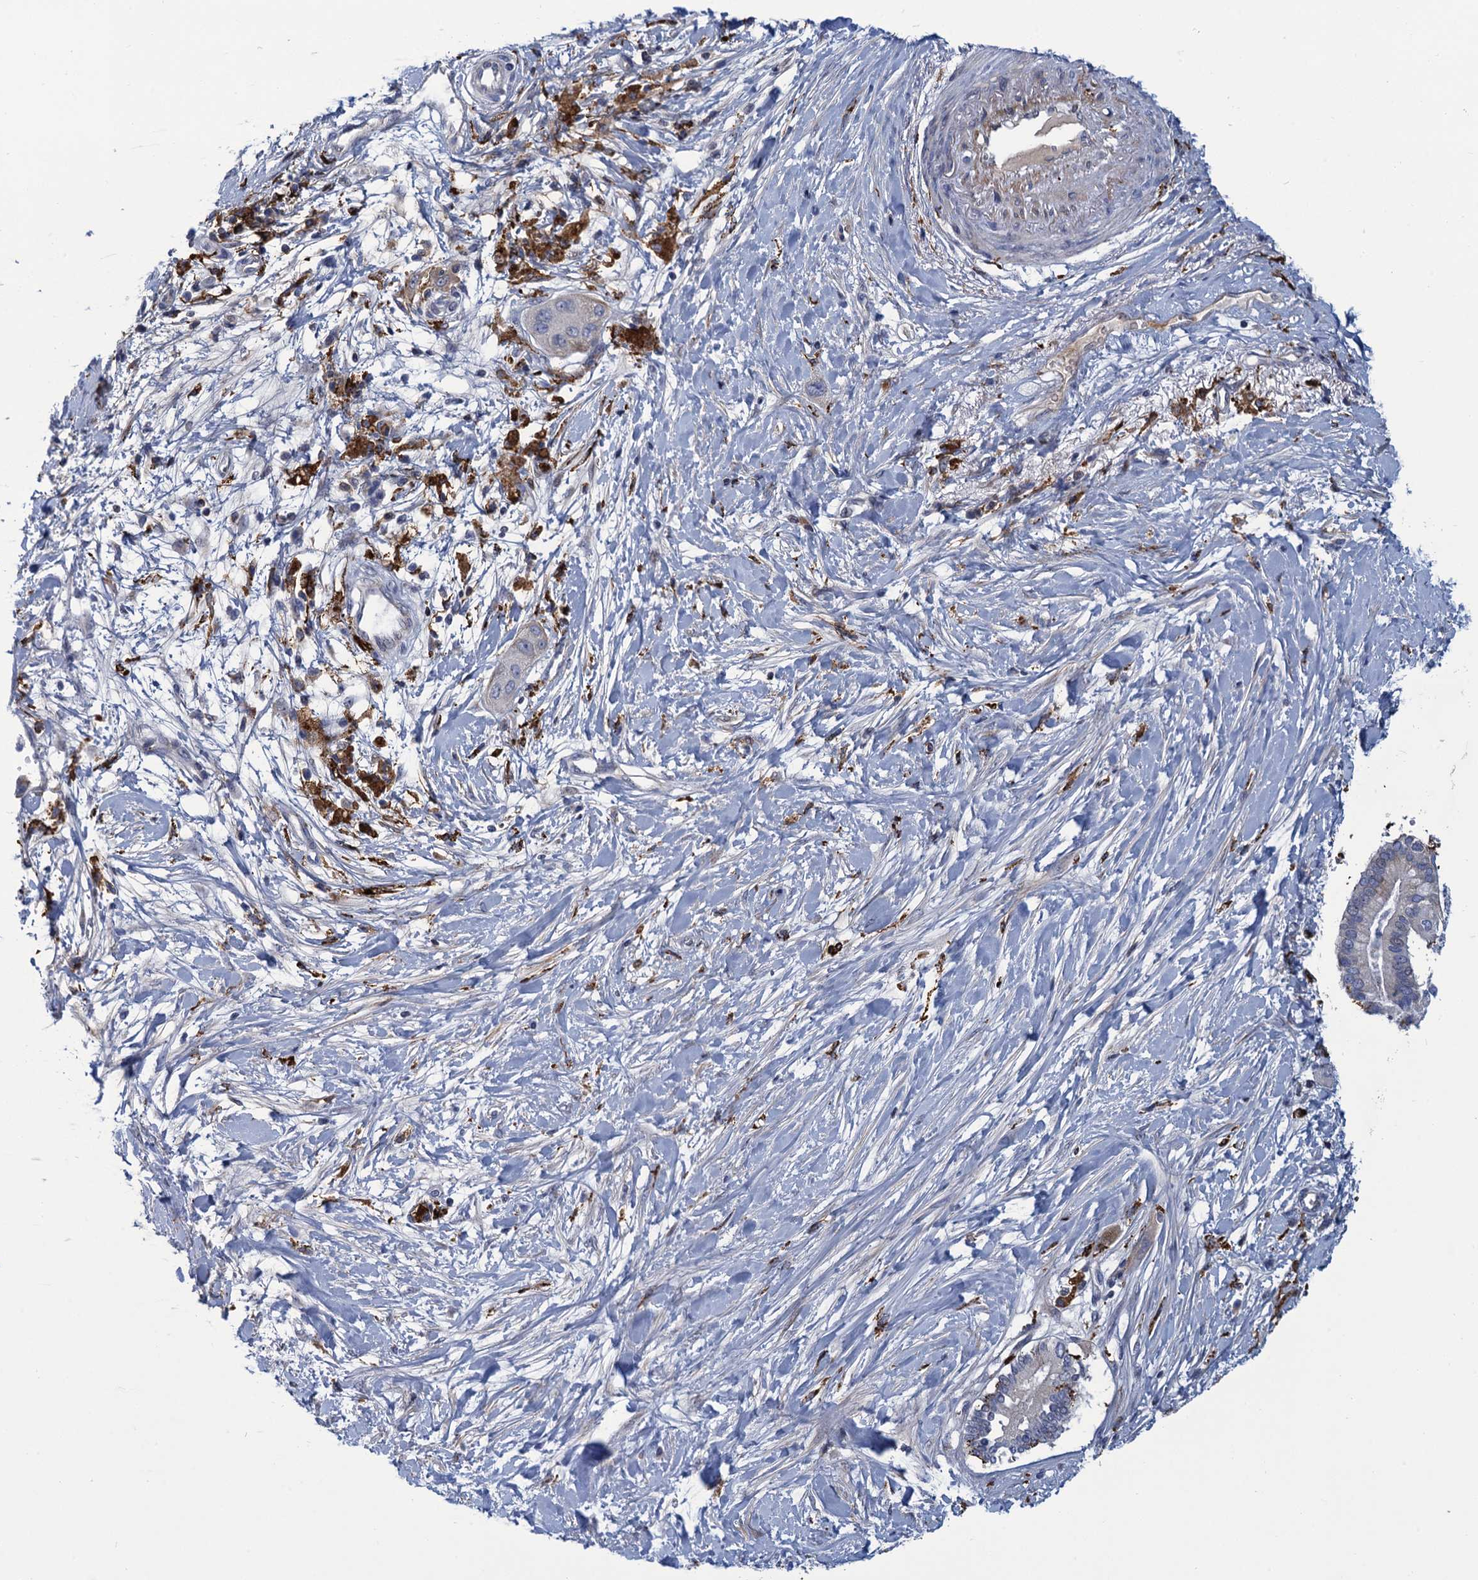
{"staining": {"intensity": "negative", "quantity": "none", "location": "none"}, "tissue": "pancreatic cancer", "cell_type": "Tumor cells", "image_type": "cancer", "snomed": [{"axis": "morphology", "description": "Adenocarcinoma, NOS"}, {"axis": "topography", "description": "Pancreas"}], "caption": "Pancreatic adenocarcinoma was stained to show a protein in brown. There is no significant expression in tumor cells.", "gene": "DNHD1", "patient": {"sex": "male", "age": 68}}